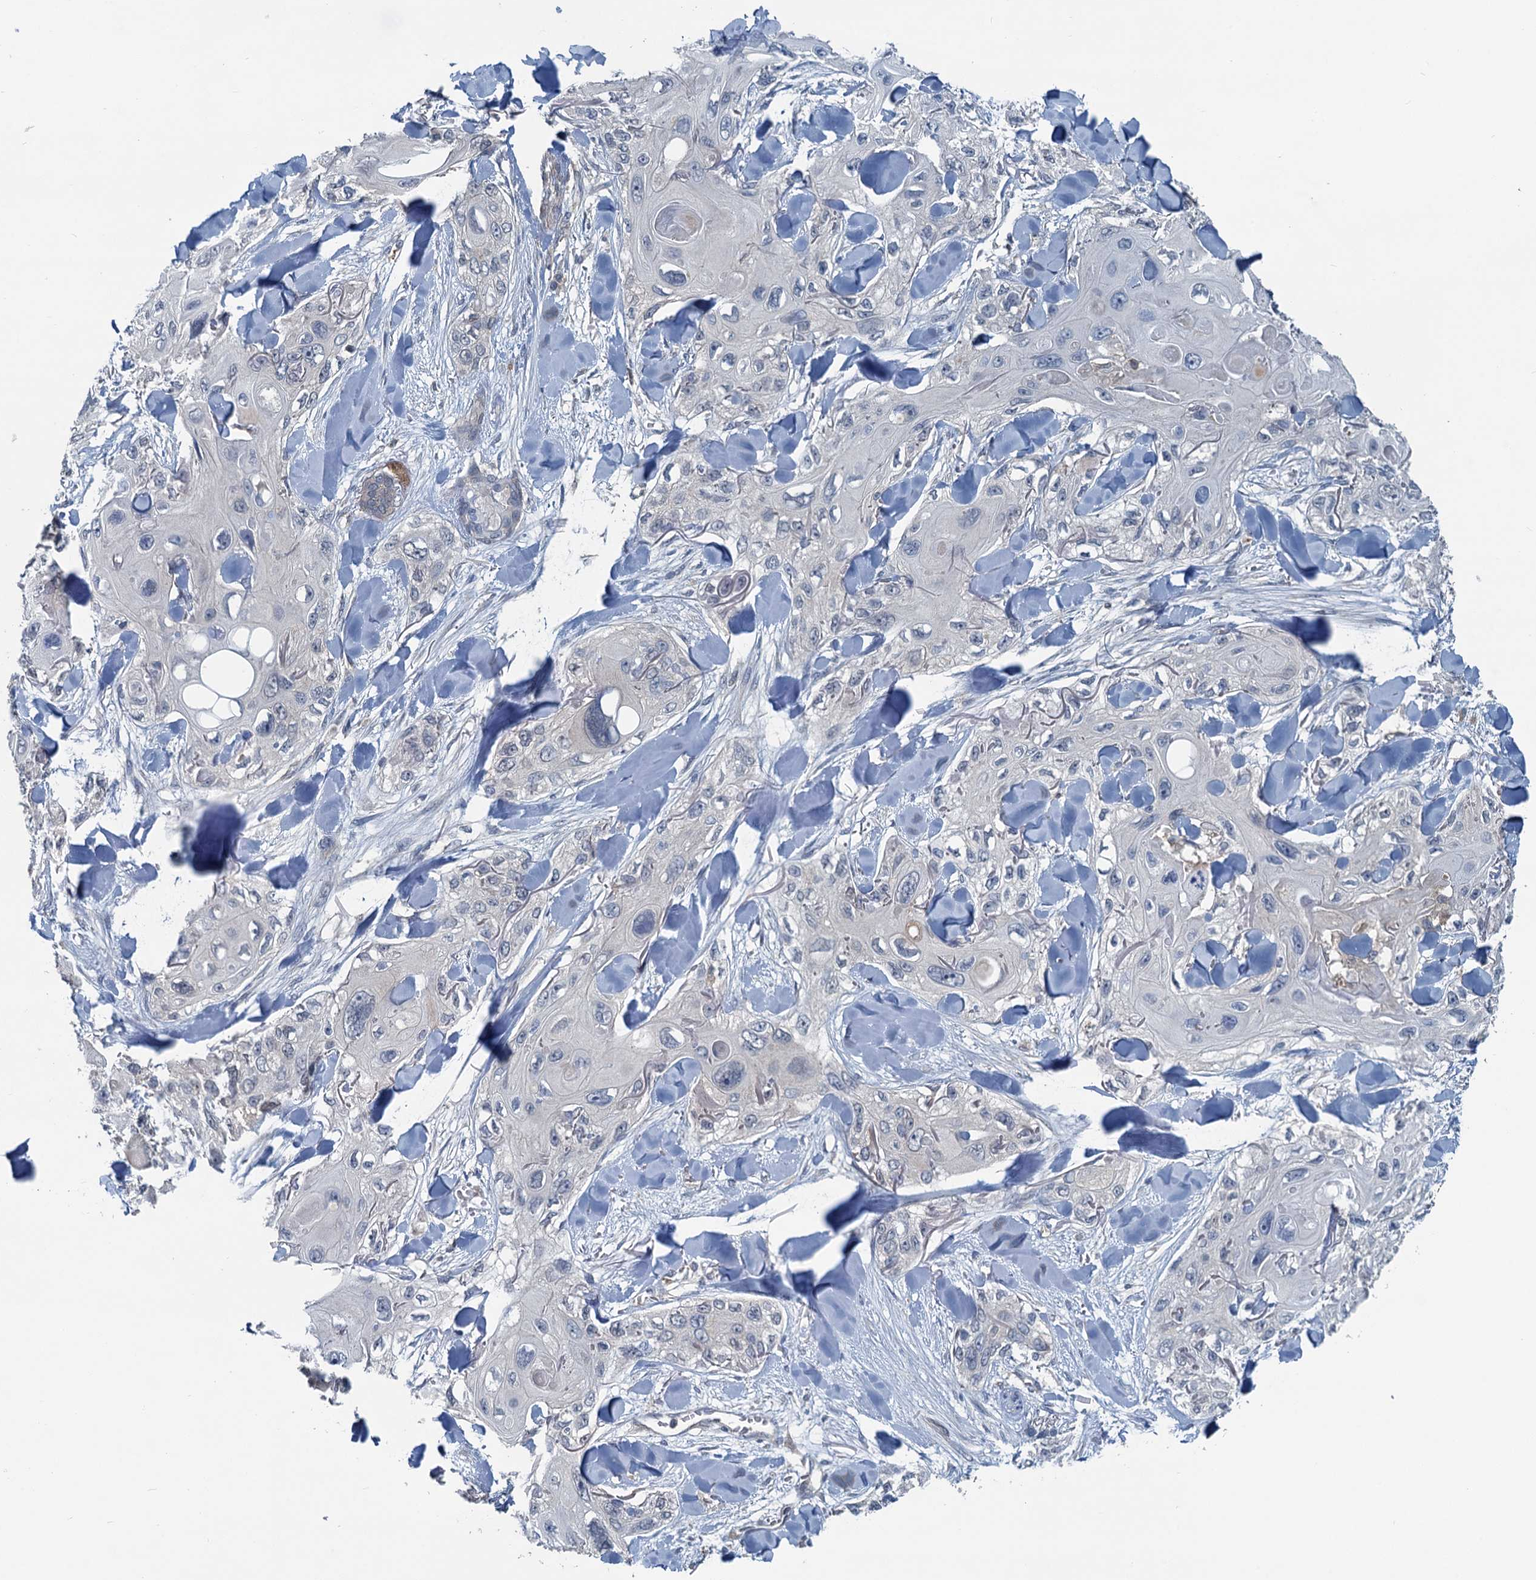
{"staining": {"intensity": "negative", "quantity": "none", "location": "none"}, "tissue": "skin cancer", "cell_type": "Tumor cells", "image_type": "cancer", "snomed": [{"axis": "morphology", "description": "Normal tissue, NOS"}, {"axis": "morphology", "description": "Squamous cell carcinoma, NOS"}, {"axis": "topography", "description": "Skin"}], "caption": "Skin cancer (squamous cell carcinoma) stained for a protein using IHC displays no expression tumor cells.", "gene": "GCLM", "patient": {"sex": "male", "age": 72}}